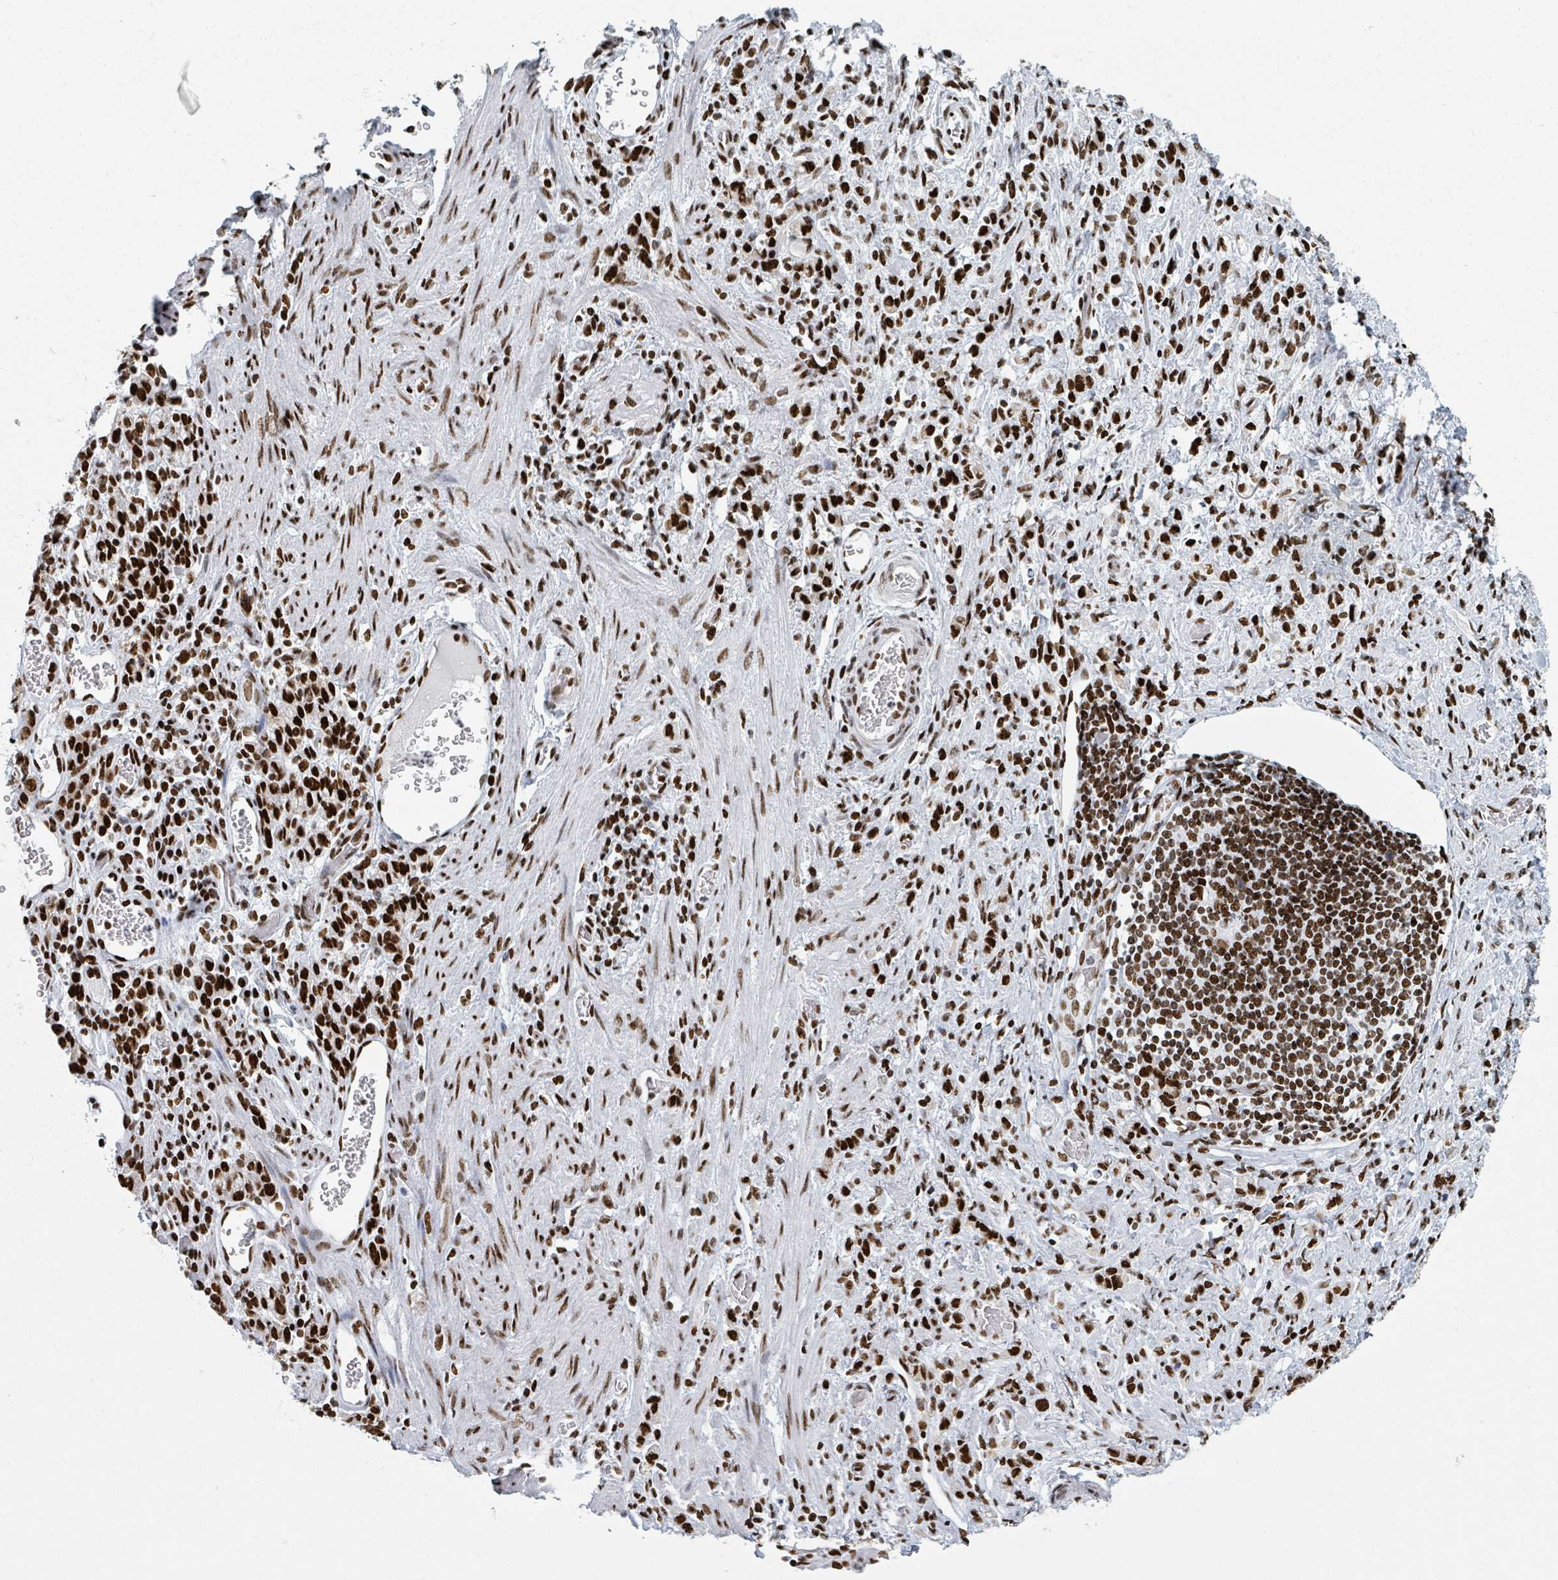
{"staining": {"intensity": "strong", "quantity": ">75%", "location": "nuclear"}, "tissue": "stomach cancer", "cell_type": "Tumor cells", "image_type": "cancer", "snomed": [{"axis": "morphology", "description": "Adenocarcinoma, NOS"}, {"axis": "topography", "description": "Stomach"}], "caption": "A photomicrograph of human adenocarcinoma (stomach) stained for a protein displays strong nuclear brown staining in tumor cells.", "gene": "DHX16", "patient": {"sex": "male", "age": 77}}